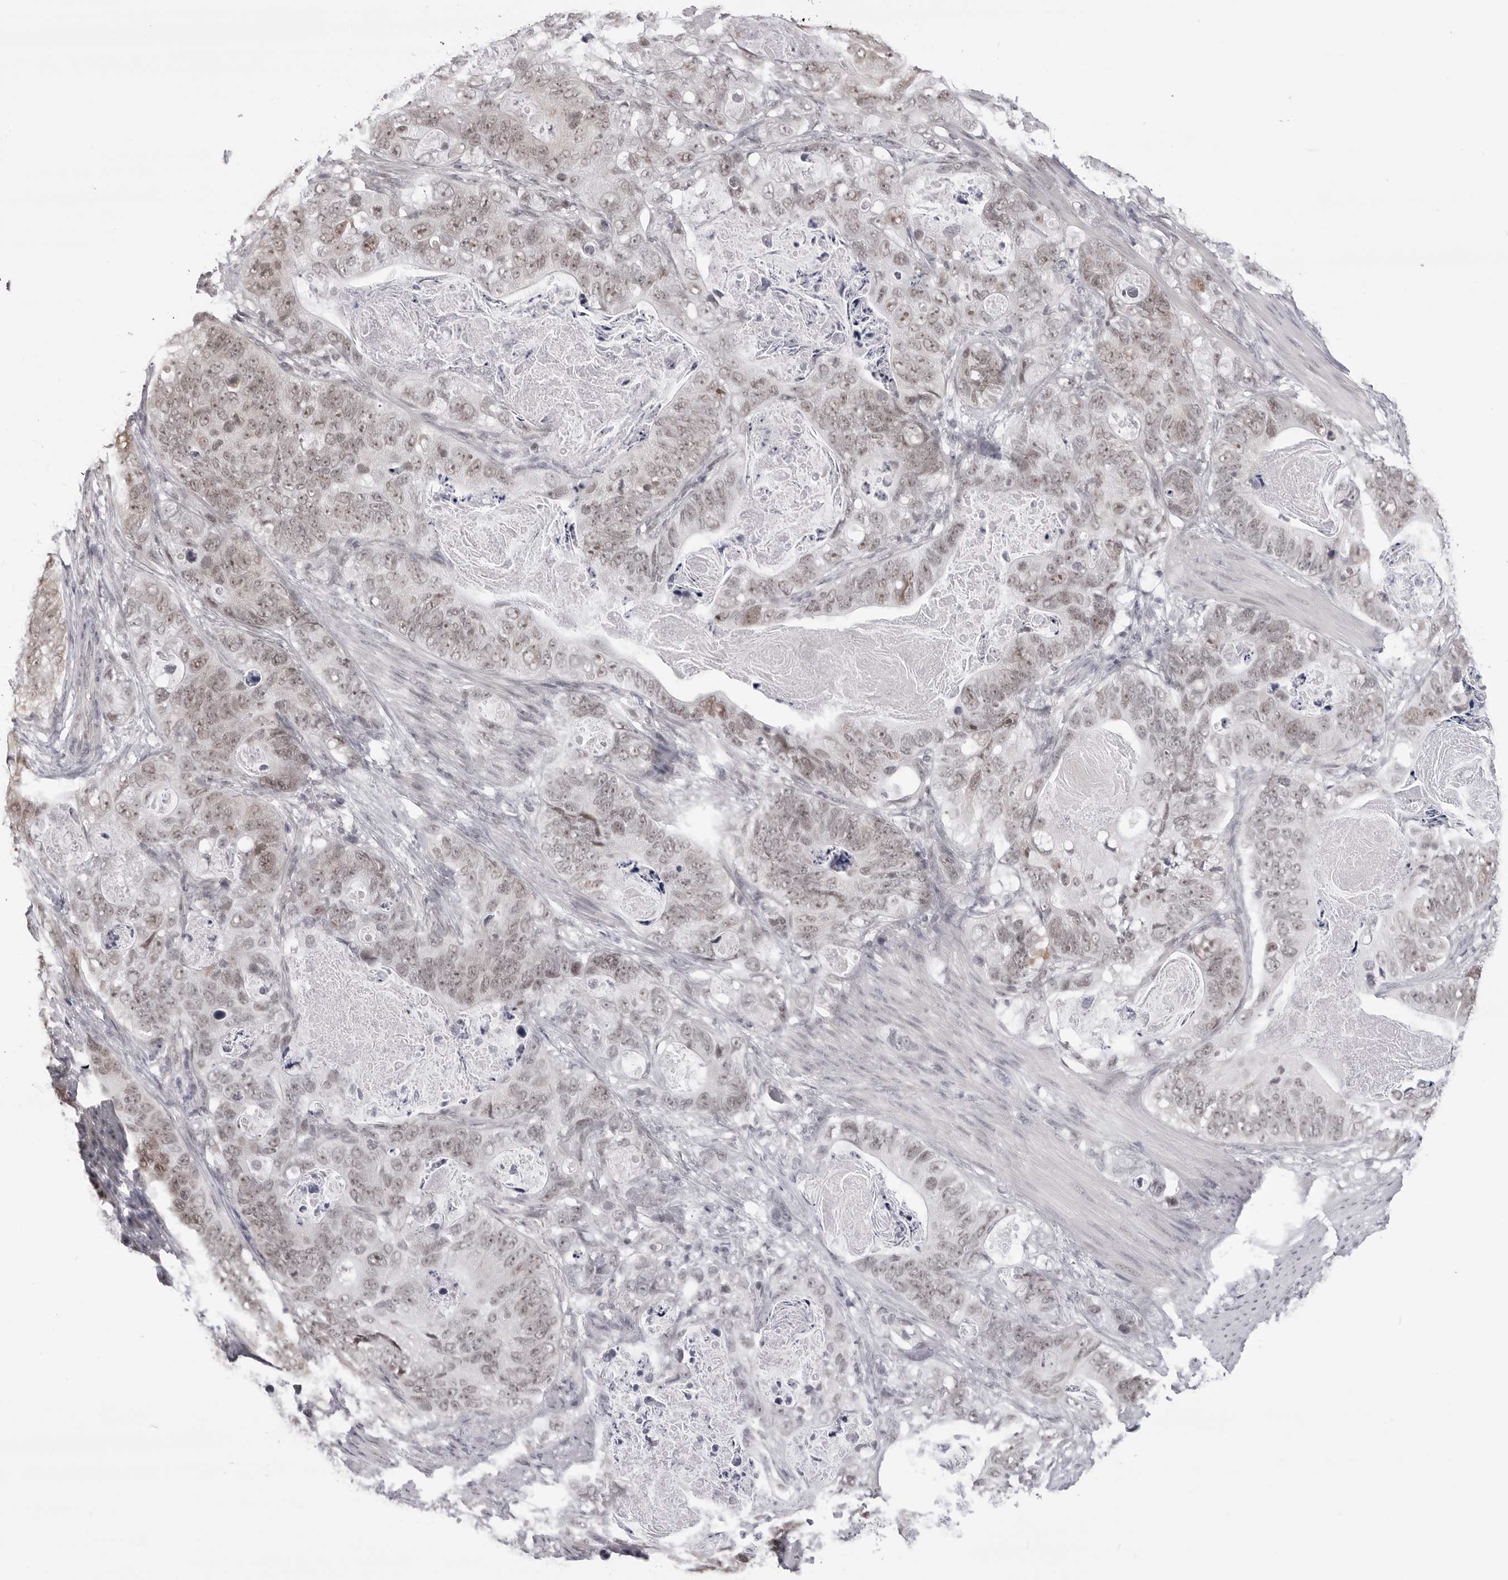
{"staining": {"intensity": "weak", "quantity": ">75%", "location": "nuclear"}, "tissue": "stomach cancer", "cell_type": "Tumor cells", "image_type": "cancer", "snomed": [{"axis": "morphology", "description": "Normal tissue, NOS"}, {"axis": "morphology", "description": "Adenocarcinoma, NOS"}, {"axis": "topography", "description": "Stomach"}], "caption": "Weak nuclear staining for a protein is identified in about >75% of tumor cells of stomach adenocarcinoma using immunohistochemistry.", "gene": "PHF3", "patient": {"sex": "female", "age": 89}}